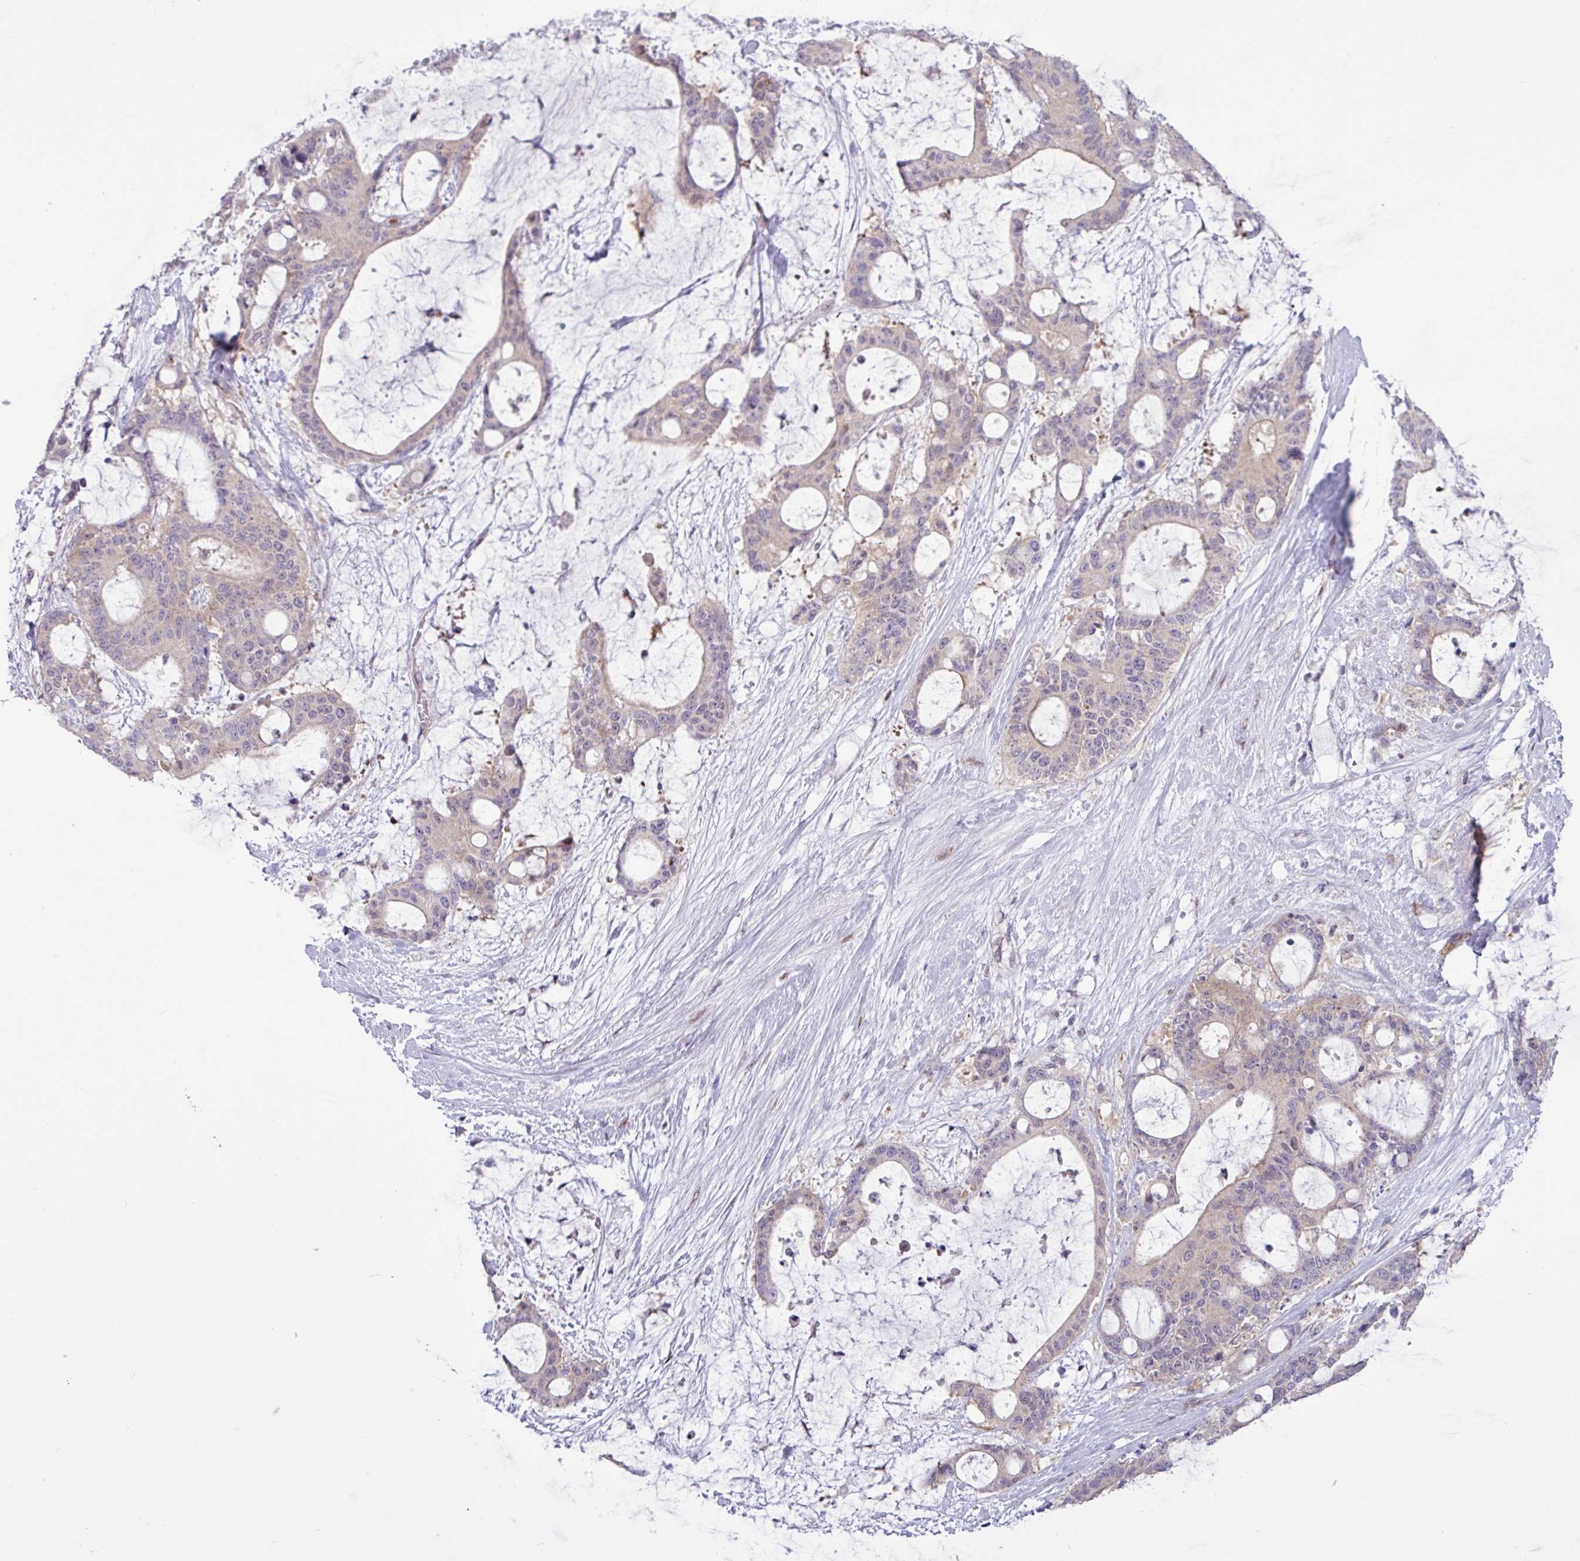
{"staining": {"intensity": "weak", "quantity": "<25%", "location": "cytoplasmic/membranous"}, "tissue": "liver cancer", "cell_type": "Tumor cells", "image_type": "cancer", "snomed": [{"axis": "morphology", "description": "Normal tissue, NOS"}, {"axis": "morphology", "description": "Cholangiocarcinoma"}, {"axis": "topography", "description": "Liver"}, {"axis": "topography", "description": "Peripheral nerve tissue"}], "caption": "Tumor cells show no significant protein expression in liver cancer. (Stains: DAB IHC with hematoxylin counter stain, Microscopy: brightfield microscopy at high magnification).", "gene": "RTL3", "patient": {"sex": "female", "age": 73}}